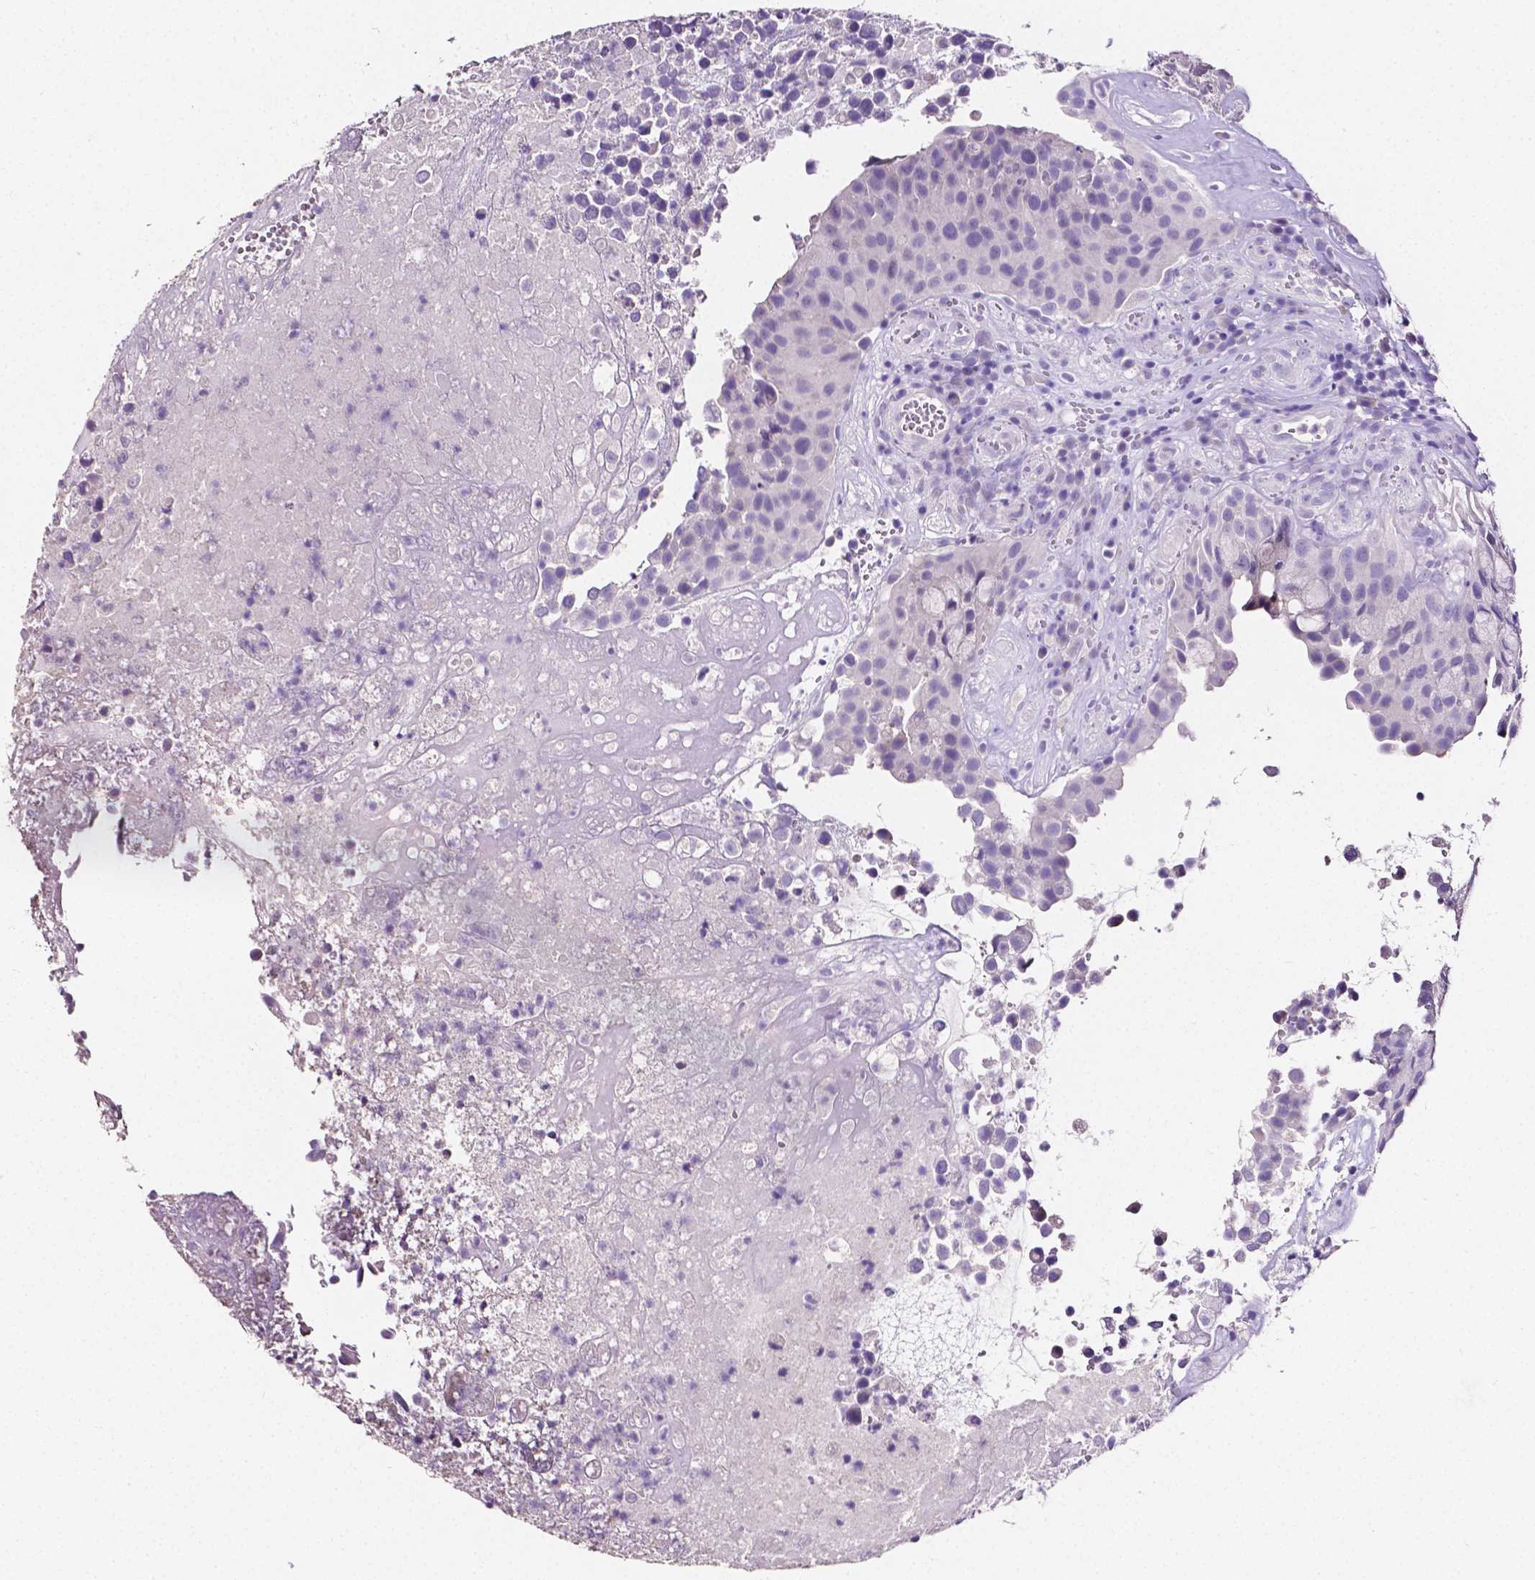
{"staining": {"intensity": "negative", "quantity": "none", "location": "none"}, "tissue": "urothelial cancer", "cell_type": "Tumor cells", "image_type": "cancer", "snomed": [{"axis": "morphology", "description": "Urothelial carcinoma, Low grade"}, {"axis": "topography", "description": "Urinary bladder"}], "caption": "This image is of urothelial carcinoma (low-grade) stained with immunohistochemistry (IHC) to label a protein in brown with the nuclei are counter-stained blue. There is no expression in tumor cells.", "gene": "SLC22A2", "patient": {"sex": "male", "age": 76}}